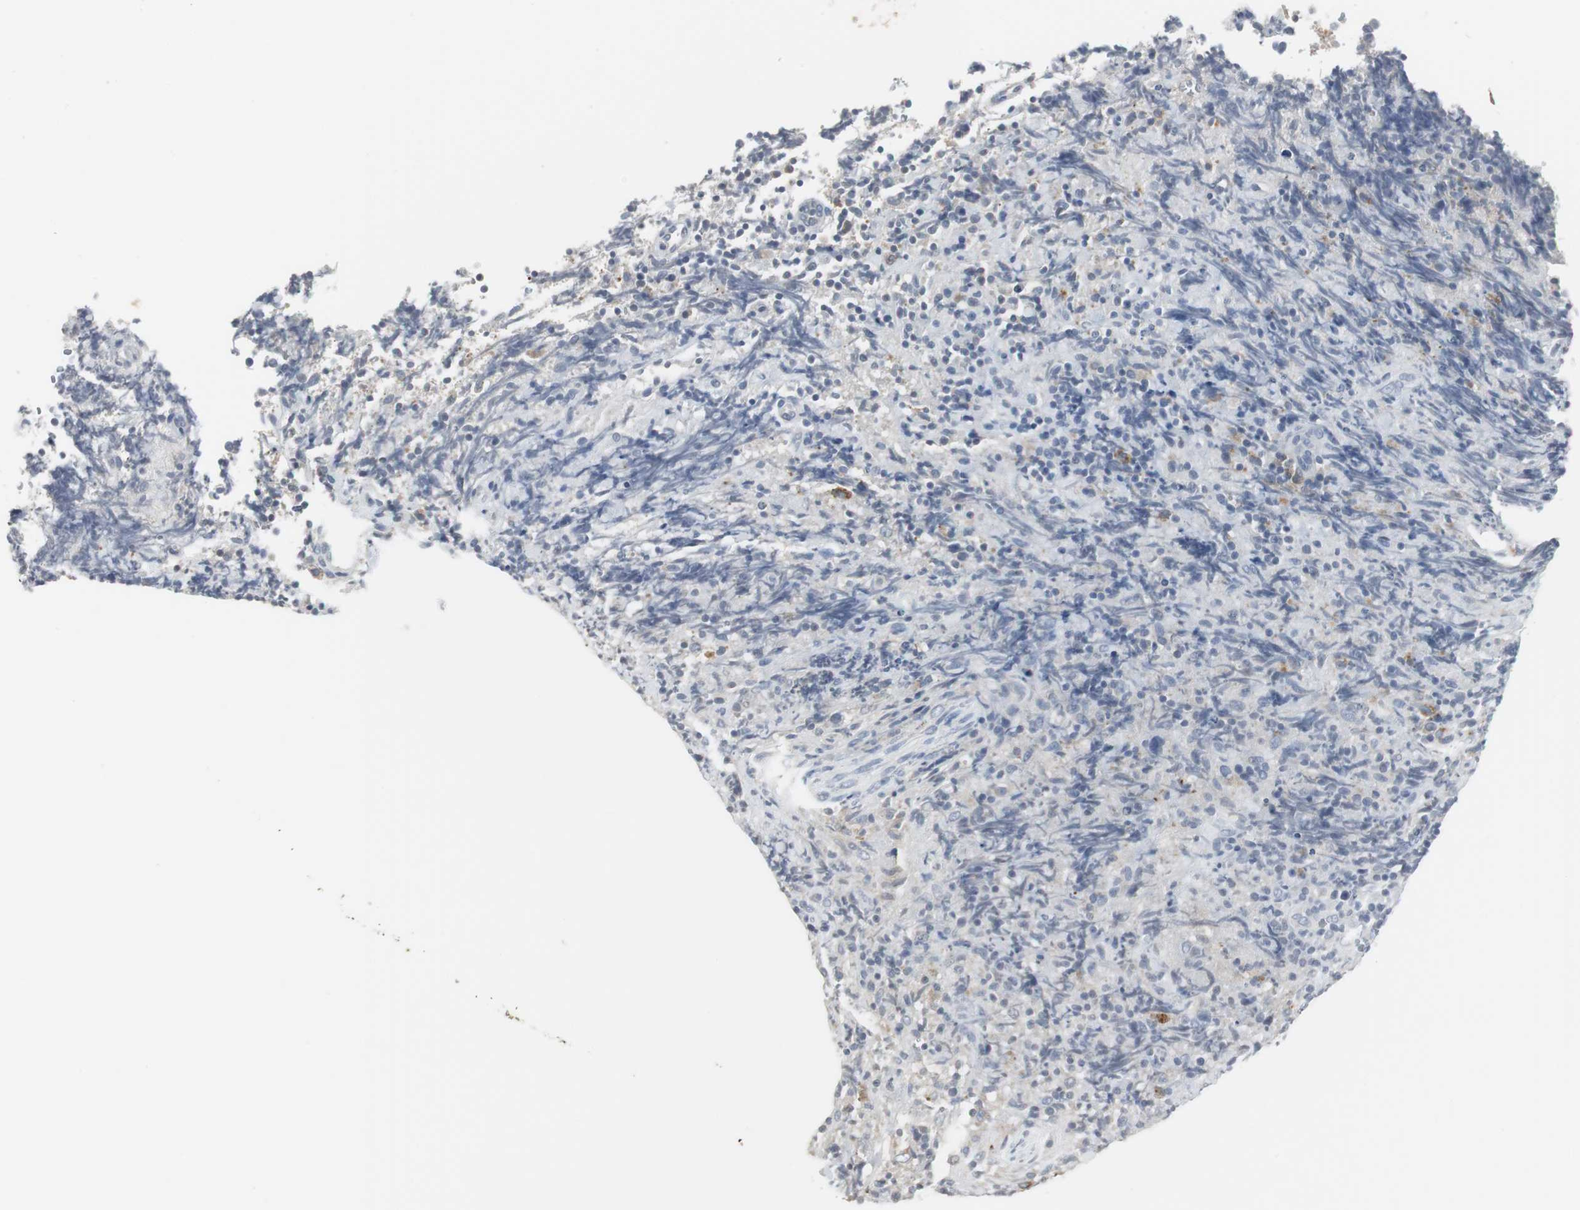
{"staining": {"intensity": "negative", "quantity": "none", "location": "none"}, "tissue": "lymphoma", "cell_type": "Tumor cells", "image_type": "cancer", "snomed": [{"axis": "morphology", "description": "Malignant lymphoma, non-Hodgkin's type, High grade"}, {"axis": "topography", "description": "Tonsil"}], "caption": "DAB (3,3'-diaminobenzidine) immunohistochemical staining of lymphoma exhibits no significant staining in tumor cells.", "gene": "PI15", "patient": {"sex": "female", "age": 36}}